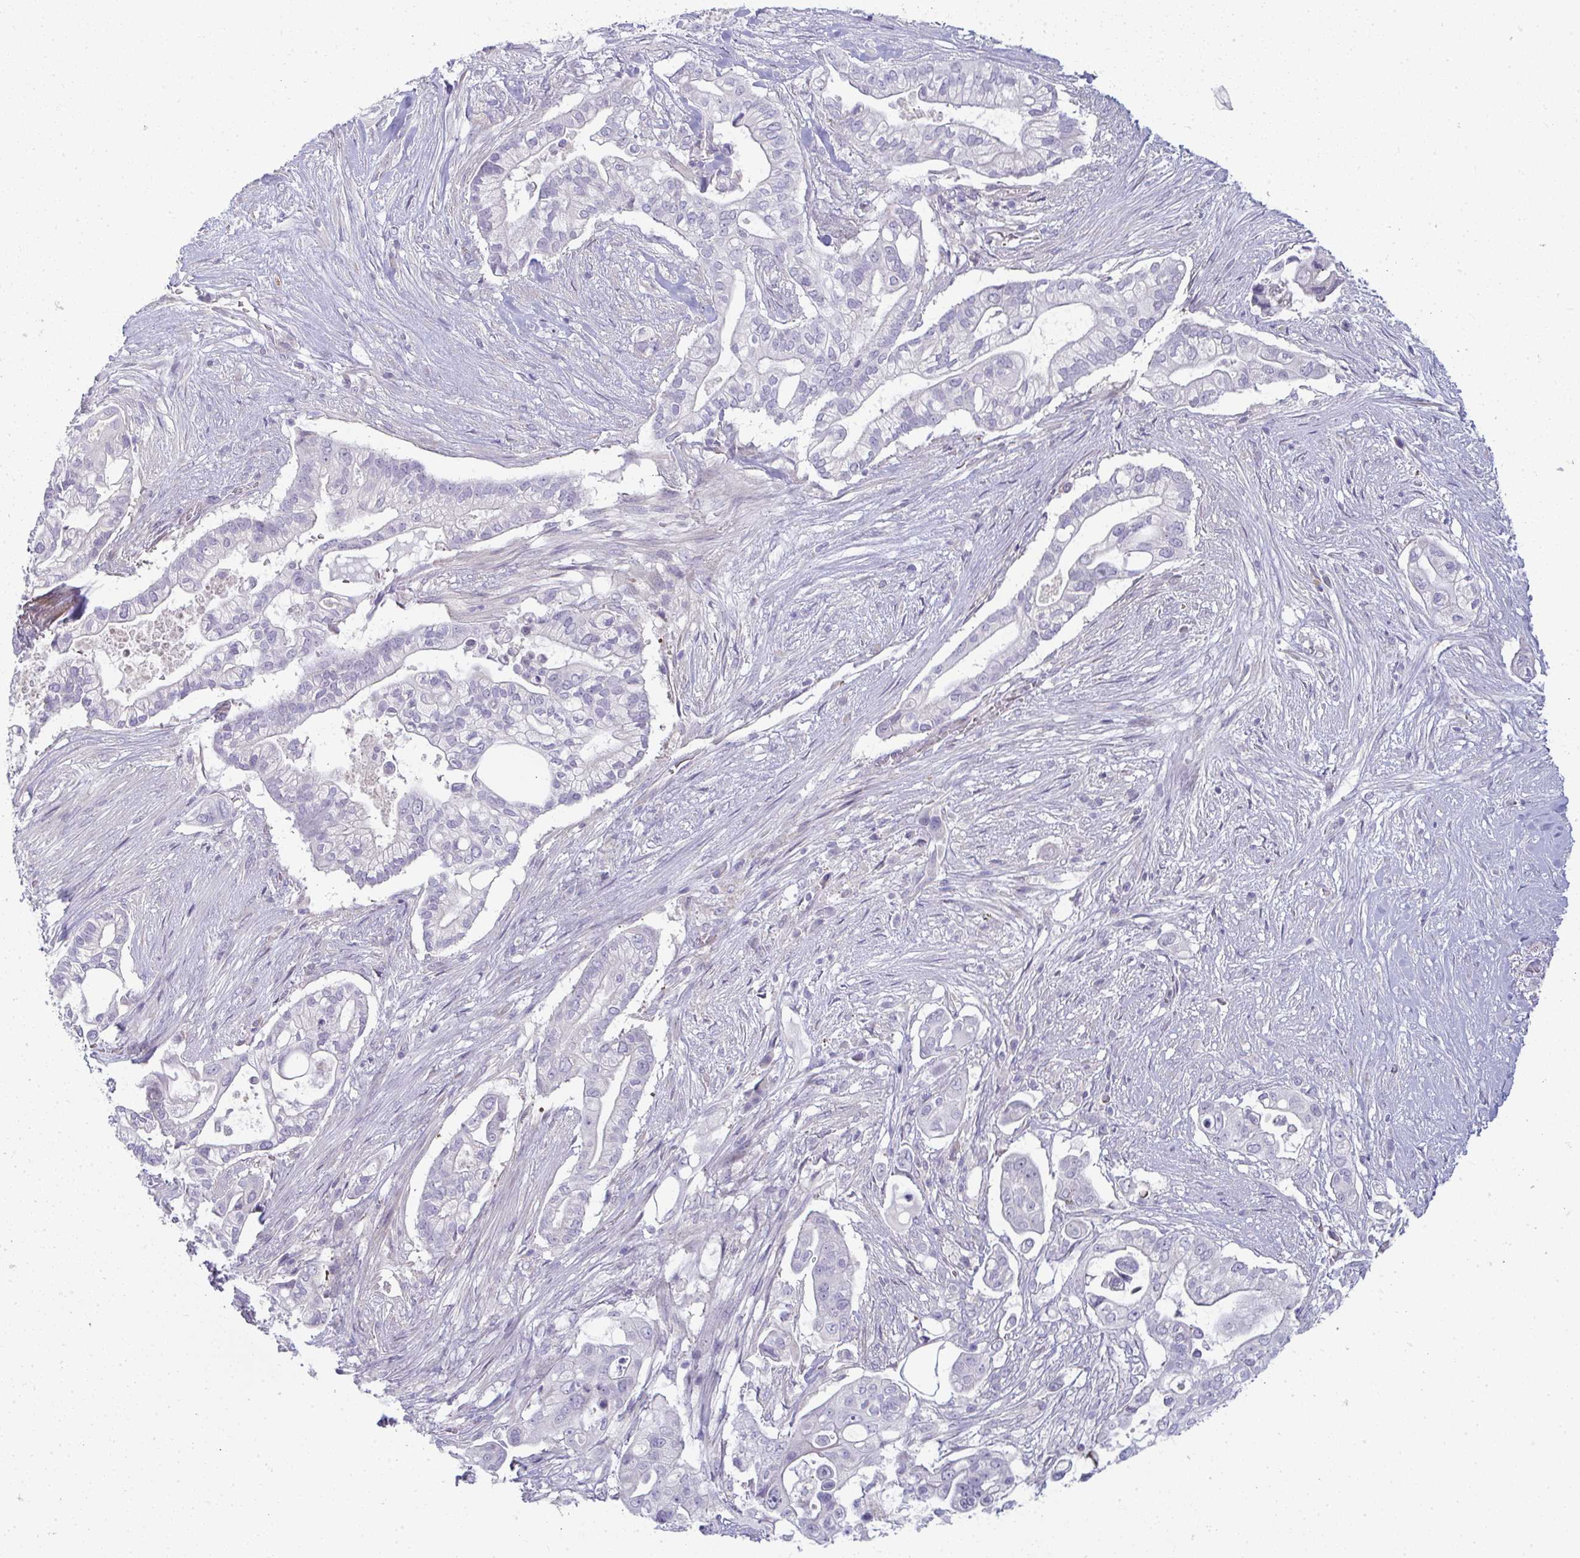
{"staining": {"intensity": "negative", "quantity": "none", "location": "none"}, "tissue": "pancreatic cancer", "cell_type": "Tumor cells", "image_type": "cancer", "snomed": [{"axis": "morphology", "description": "Adenocarcinoma, NOS"}, {"axis": "topography", "description": "Pancreas"}], "caption": "This is an immunohistochemistry micrograph of pancreatic cancer (adenocarcinoma). There is no positivity in tumor cells.", "gene": "SHB", "patient": {"sex": "female", "age": 69}}